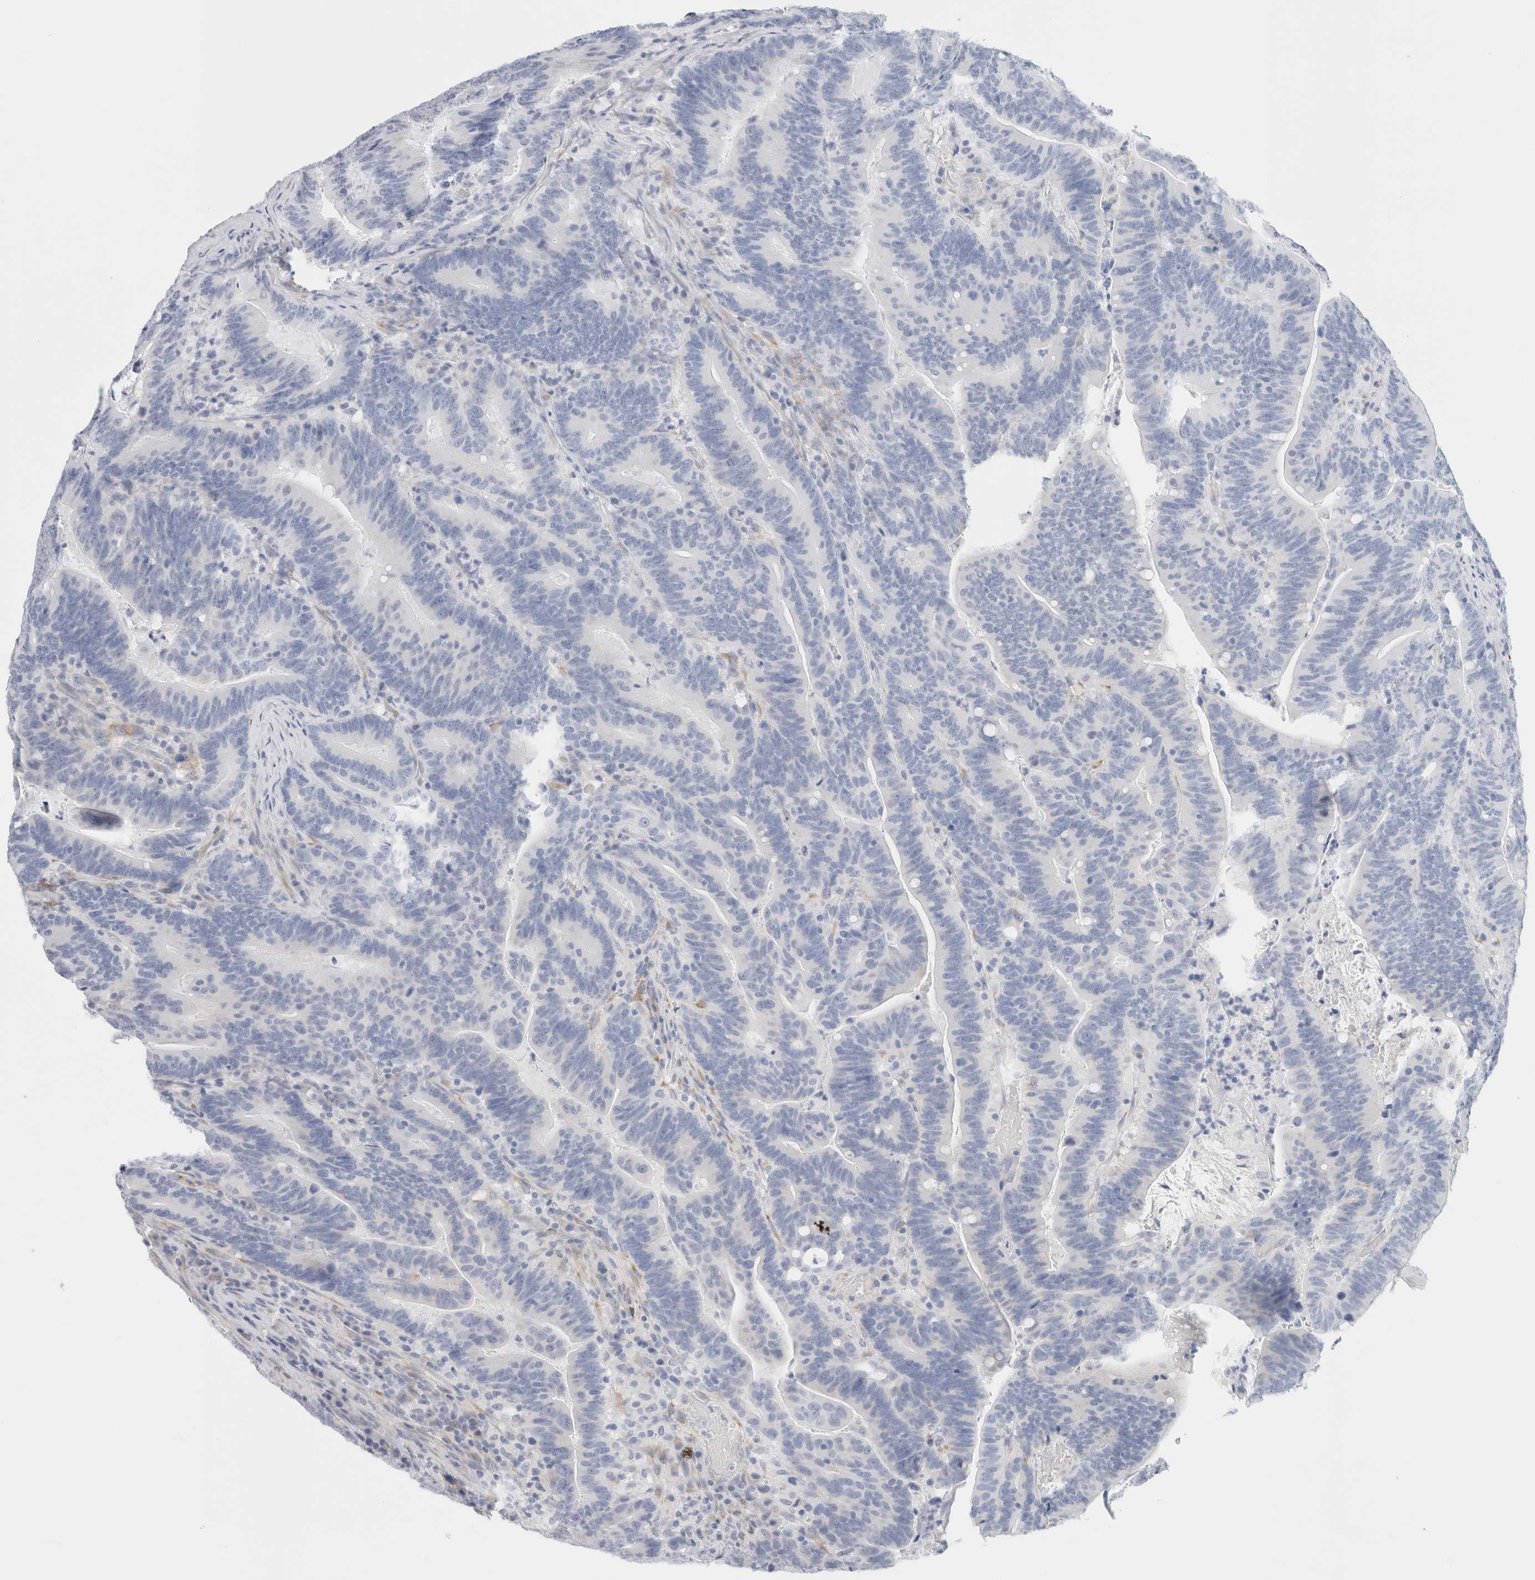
{"staining": {"intensity": "negative", "quantity": "none", "location": "none"}, "tissue": "colorectal cancer", "cell_type": "Tumor cells", "image_type": "cancer", "snomed": [{"axis": "morphology", "description": "Adenocarcinoma, NOS"}, {"axis": "topography", "description": "Colon"}], "caption": "This photomicrograph is of colorectal cancer stained with IHC to label a protein in brown with the nuclei are counter-stained blue. There is no staining in tumor cells.", "gene": "RTN4", "patient": {"sex": "female", "age": 66}}